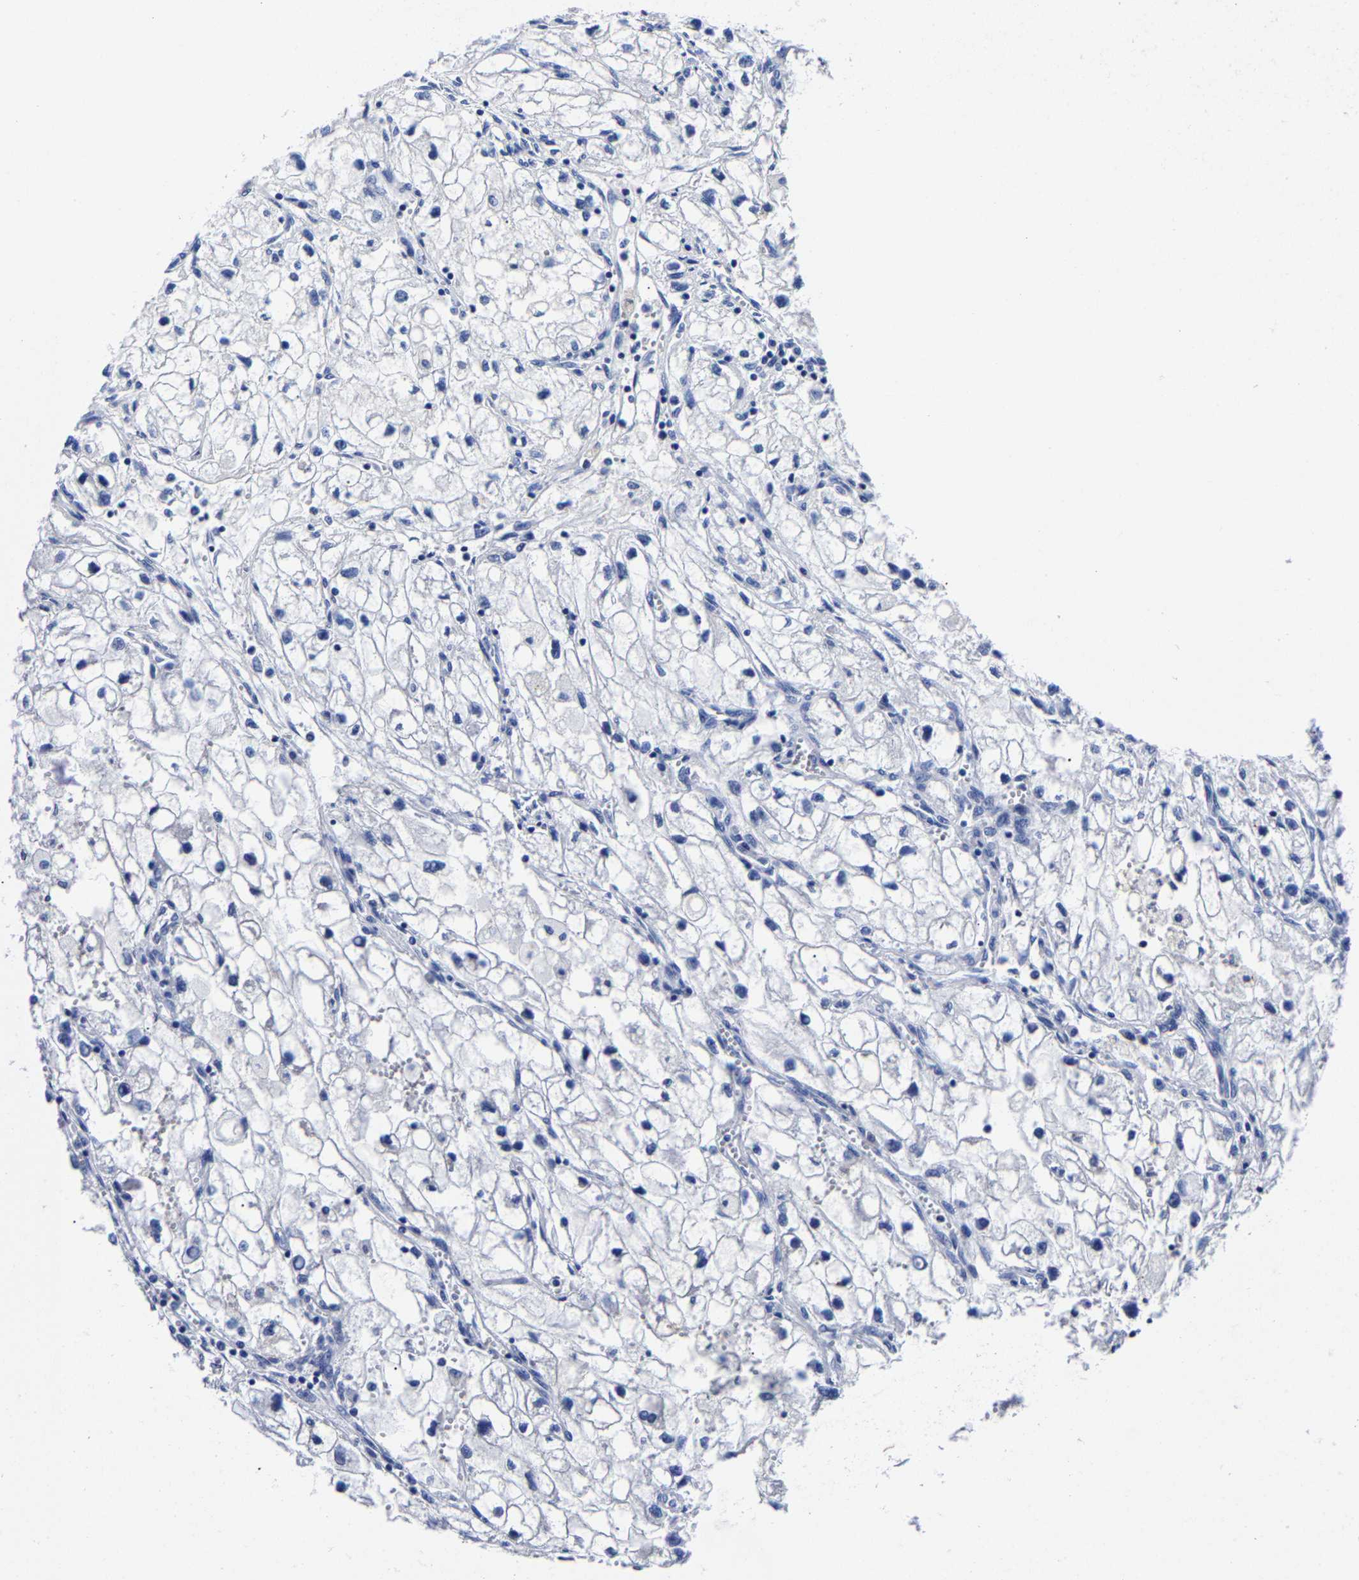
{"staining": {"intensity": "negative", "quantity": "none", "location": "none"}, "tissue": "renal cancer", "cell_type": "Tumor cells", "image_type": "cancer", "snomed": [{"axis": "morphology", "description": "Adenocarcinoma, NOS"}, {"axis": "topography", "description": "Kidney"}], "caption": "Renal adenocarcinoma was stained to show a protein in brown. There is no significant staining in tumor cells.", "gene": "CPA2", "patient": {"sex": "female", "age": 70}}